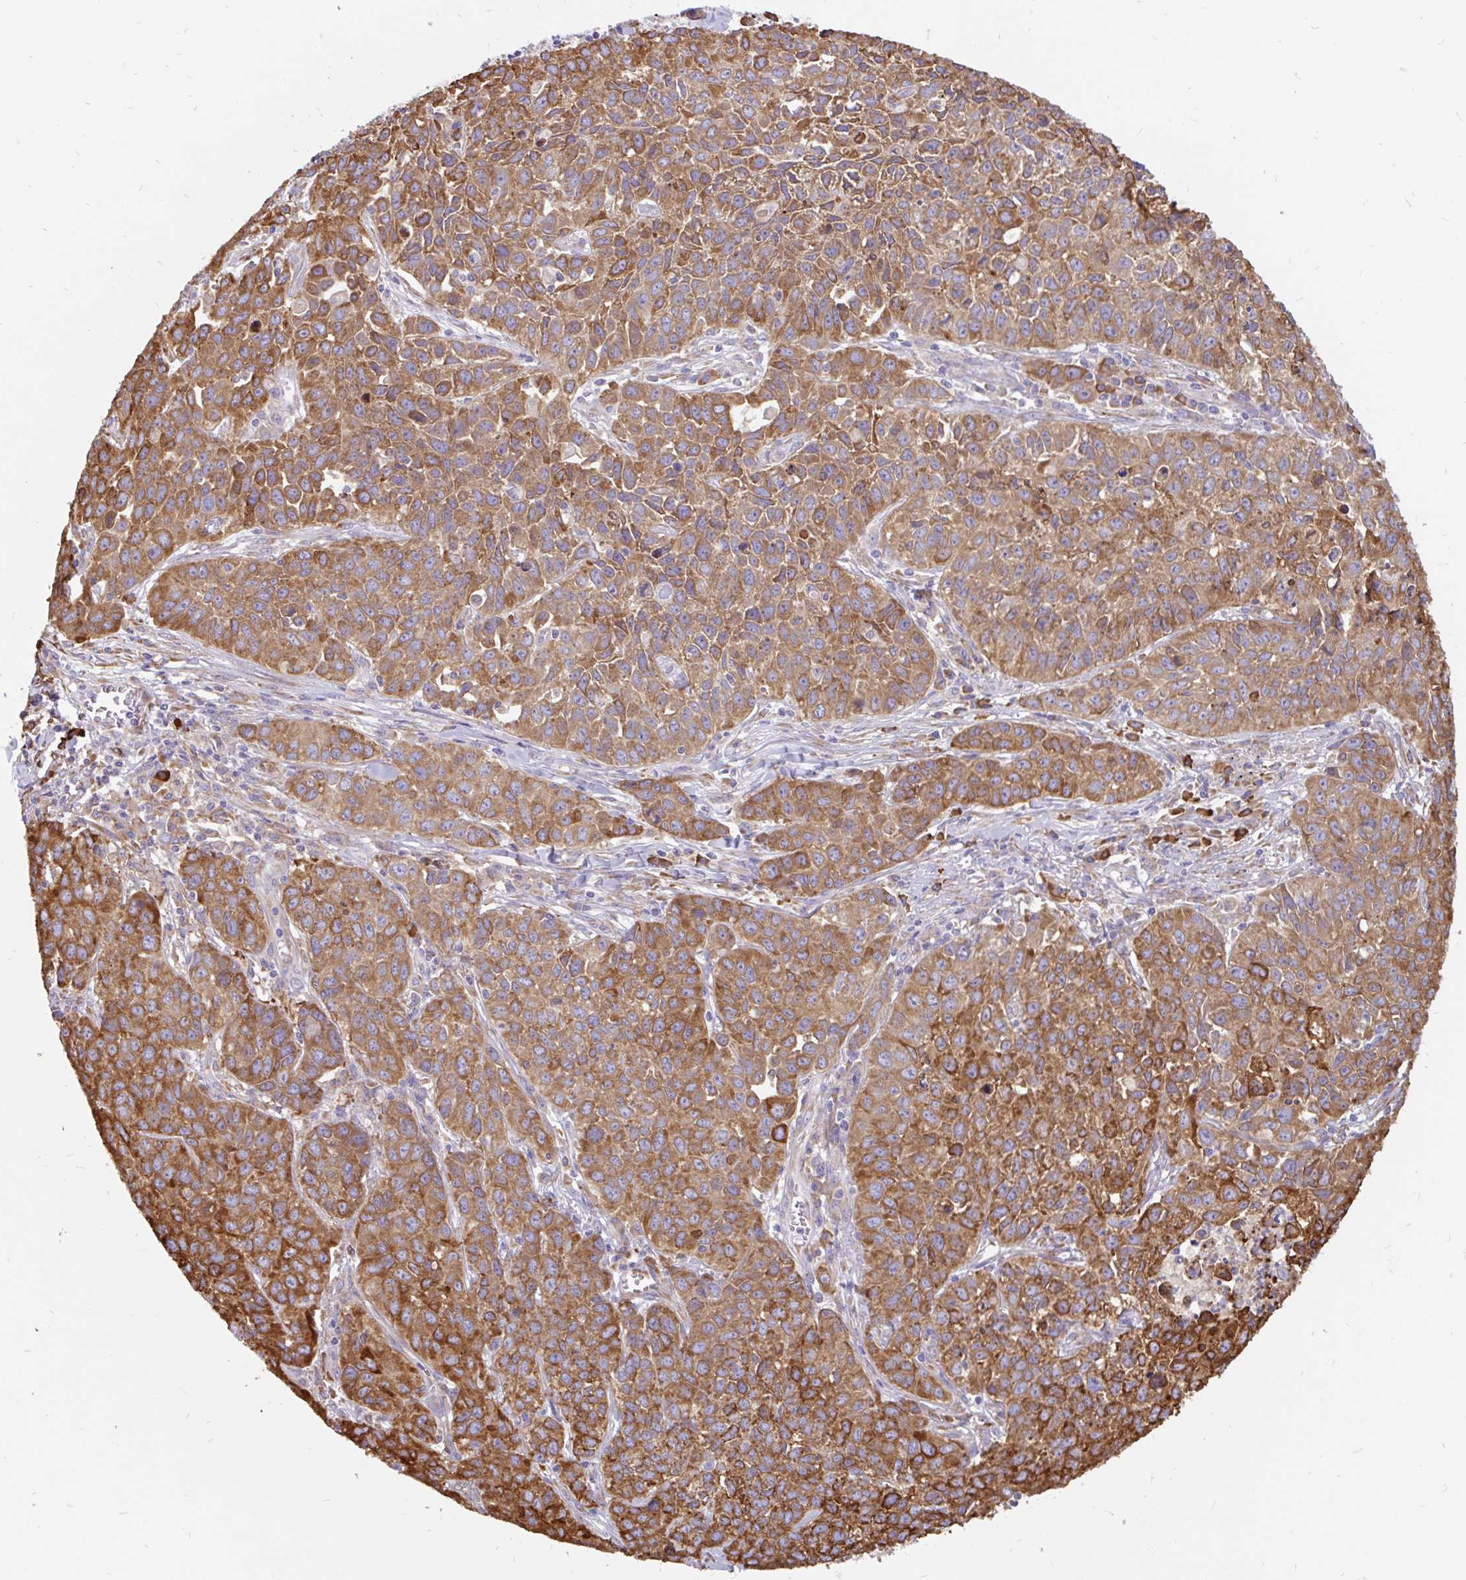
{"staining": {"intensity": "moderate", "quantity": ">75%", "location": "cytoplasmic/membranous"}, "tissue": "lung cancer", "cell_type": "Tumor cells", "image_type": "cancer", "snomed": [{"axis": "morphology", "description": "Squamous cell carcinoma, NOS"}, {"axis": "topography", "description": "Lung"}], "caption": "Protein staining displays moderate cytoplasmic/membranous expression in approximately >75% of tumor cells in squamous cell carcinoma (lung).", "gene": "EML5", "patient": {"sex": "male", "age": 76}}